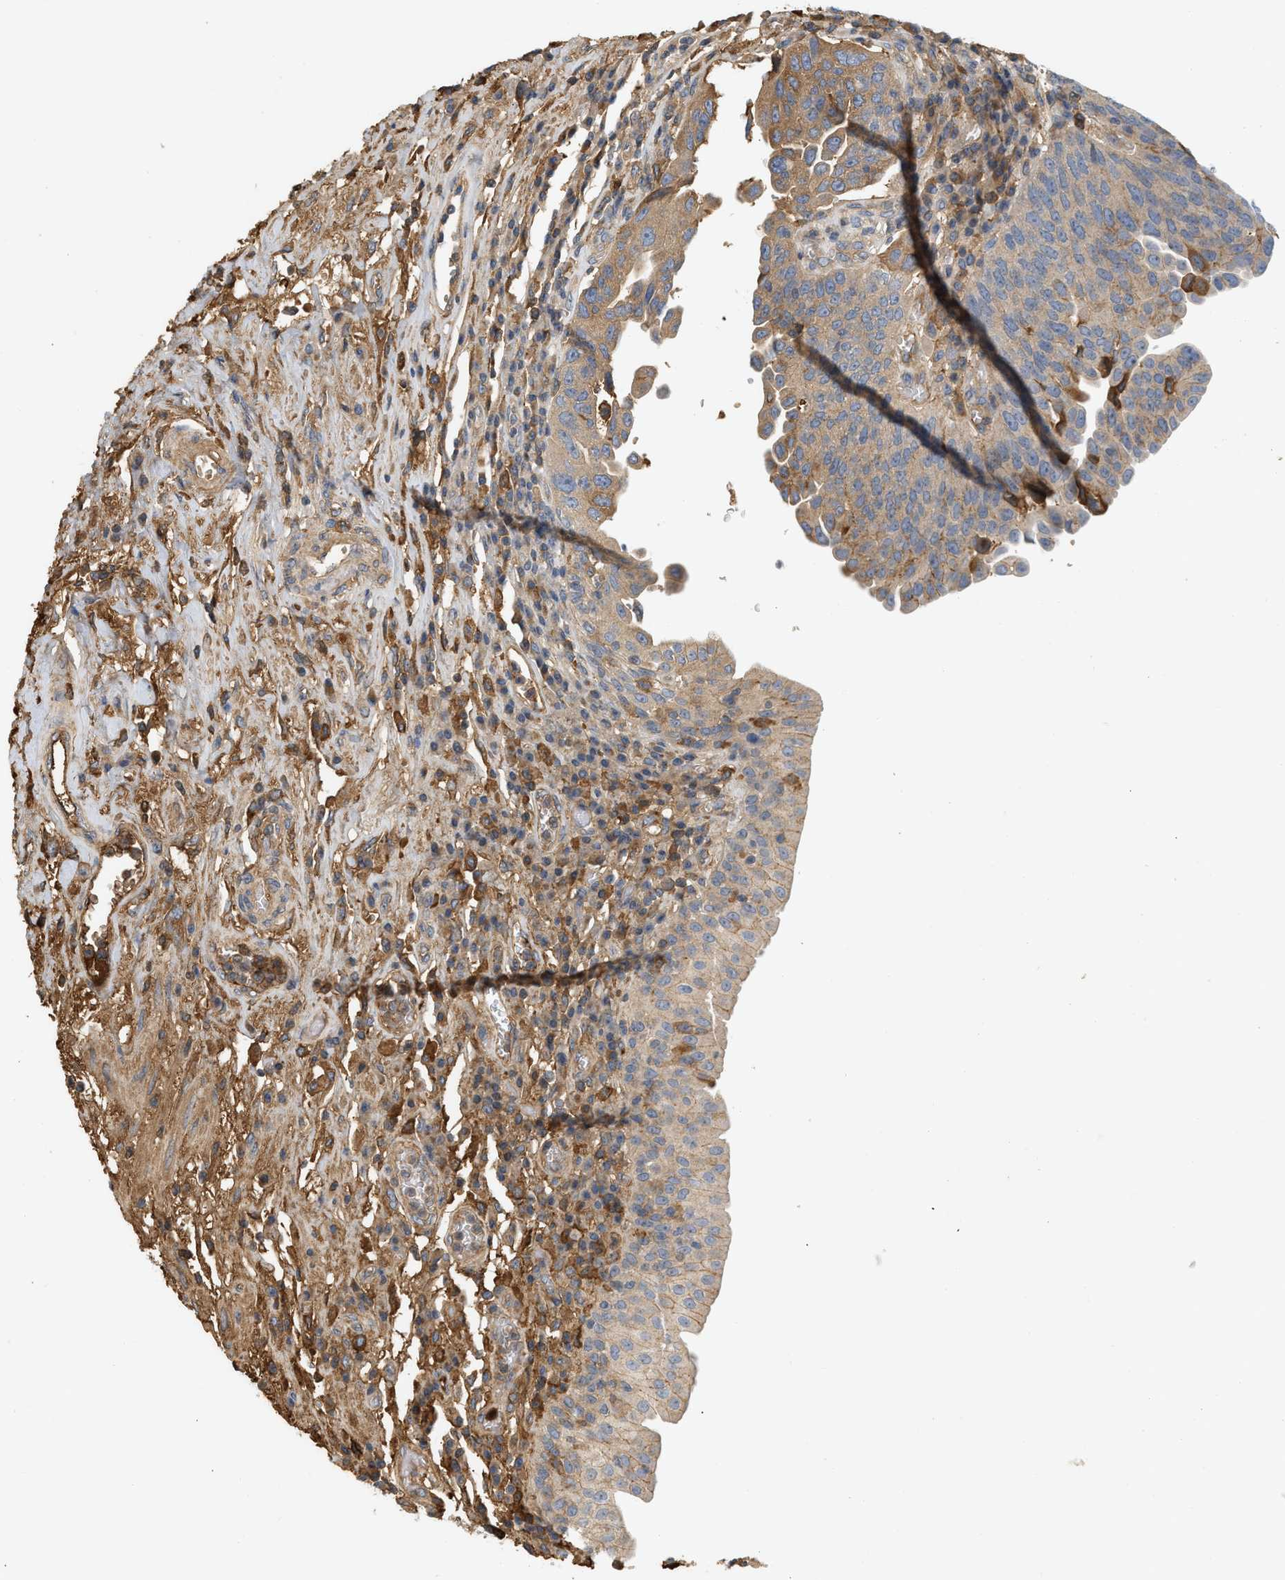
{"staining": {"intensity": "moderate", "quantity": ">75%", "location": "cytoplasmic/membranous"}, "tissue": "urothelial cancer", "cell_type": "Tumor cells", "image_type": "cancer", "snomed": [{"axis": "morphology", "description": "Urothelial carcinoma, High grade"}, {"axis": "topography", "description": "Urinary bladder"}], "caption": "High-magnification brightfield microscopy of high-grade urothelial carcinoma stained with DAB (3,3'-diaminobenzidine) (brown) and counterstained with hematoxylin (blue). tumor cells exhibit moderate cytoplasmic/membranous expression is identified in about>75% of cells. Using DAB (3,3'-diaminobenzidine) (brown) and hematoxylin (blue) stains, captured at high magnification using brightfield microscopy.", "gene": "F8", "patient": {"sex": "female", "age": 80}}